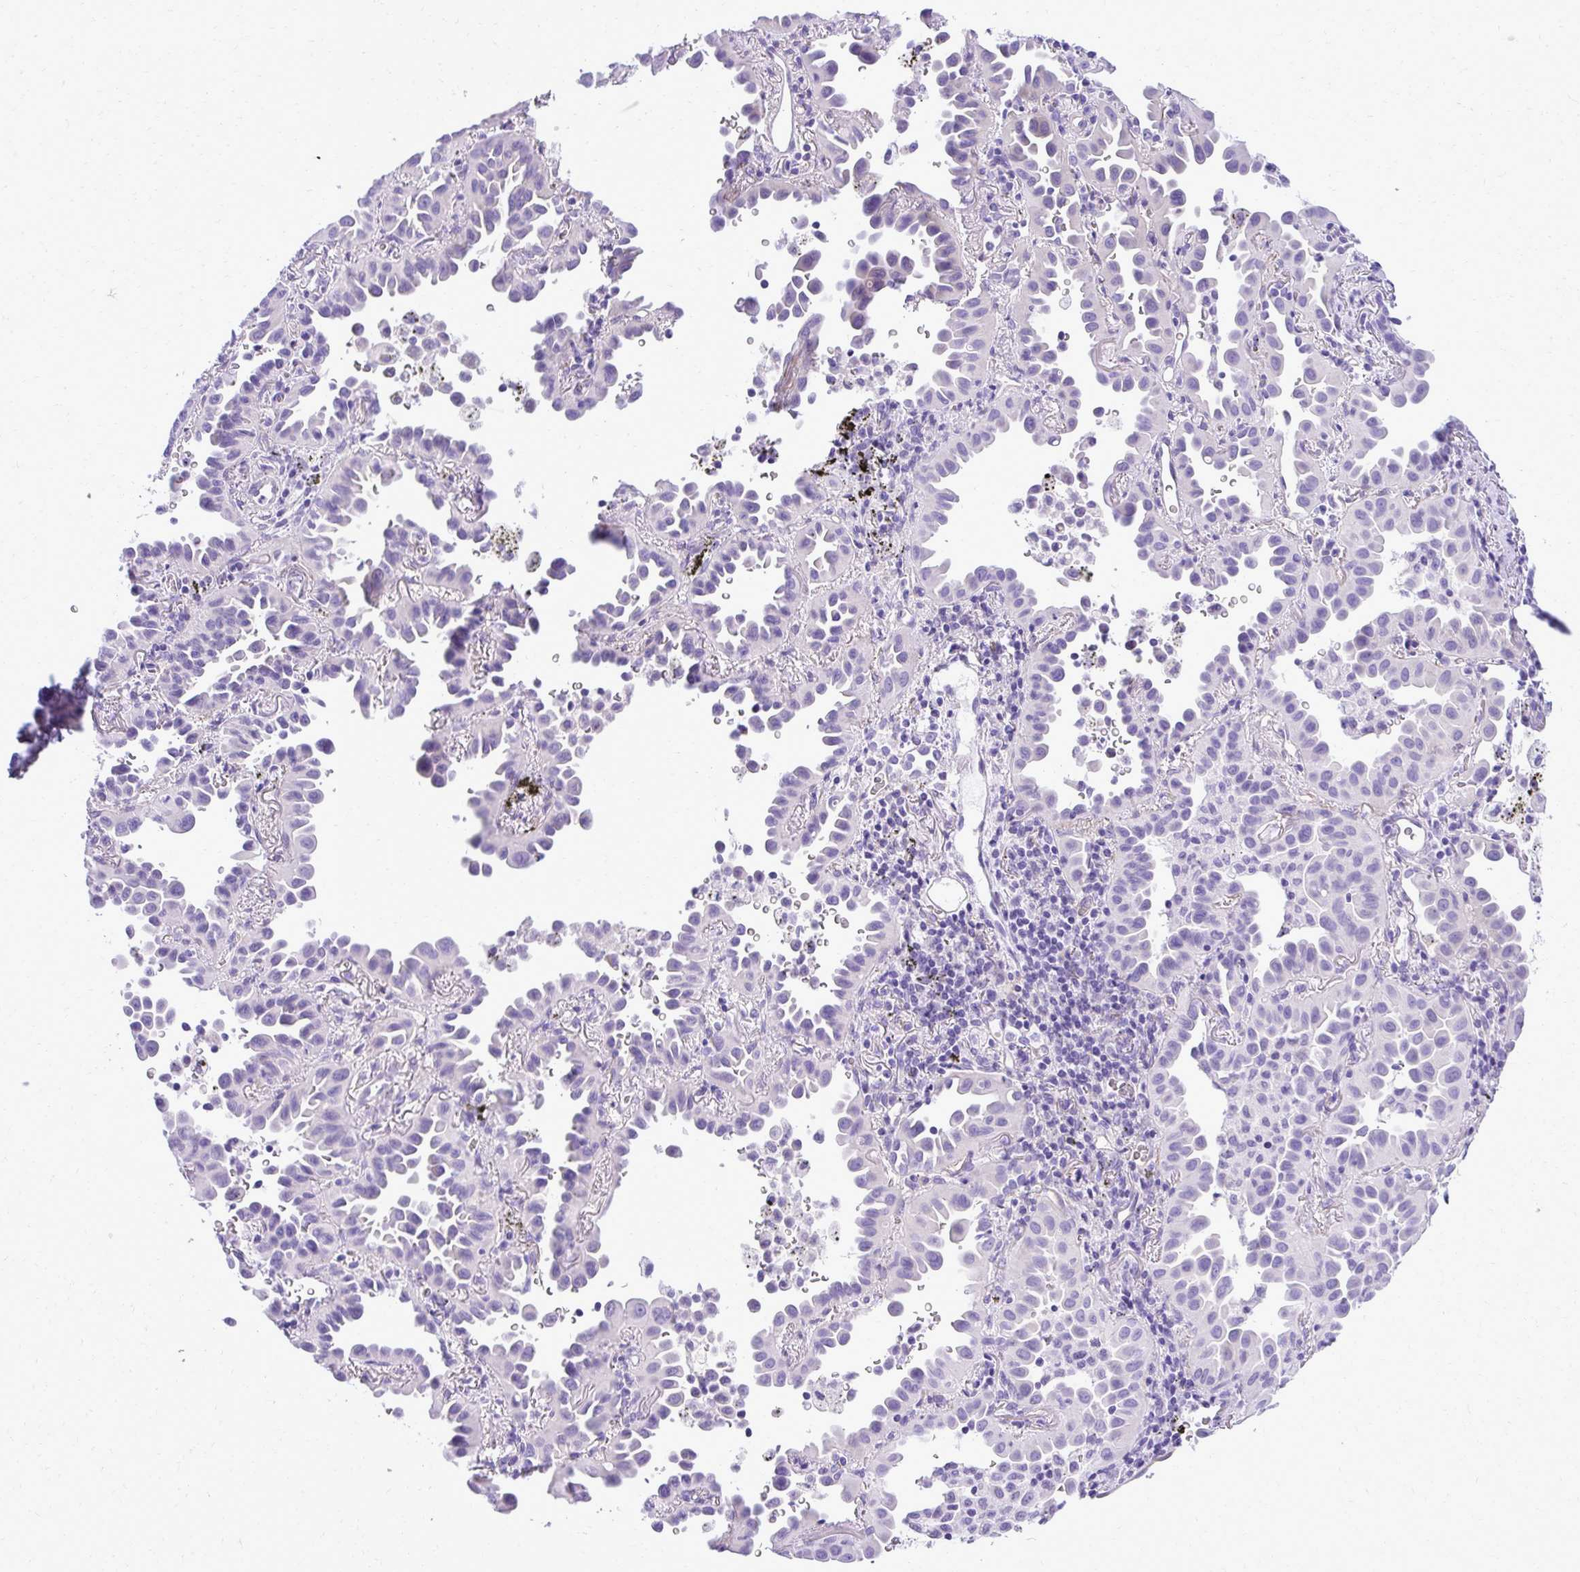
{"staining": {"intensity": "negative", "quantity": "none", "location": "none"}, "tissue": "lung cancer", "cell_type": "Tumor cells", "image_type": "cancer", "snomed": [{"axis": "morphology", "description": "Adenocarcinoma, NOS"}, {"axis": "topography", "description": "Lung"}], "caption": "High power microscopy micrograph of an immunohistochemistry photomicrograph of lung adenocarcinoma, revealing no significant positivity in tumor cells.", "gene": "PITPNM3", "patient": {"sex": "male", "age": 68}}